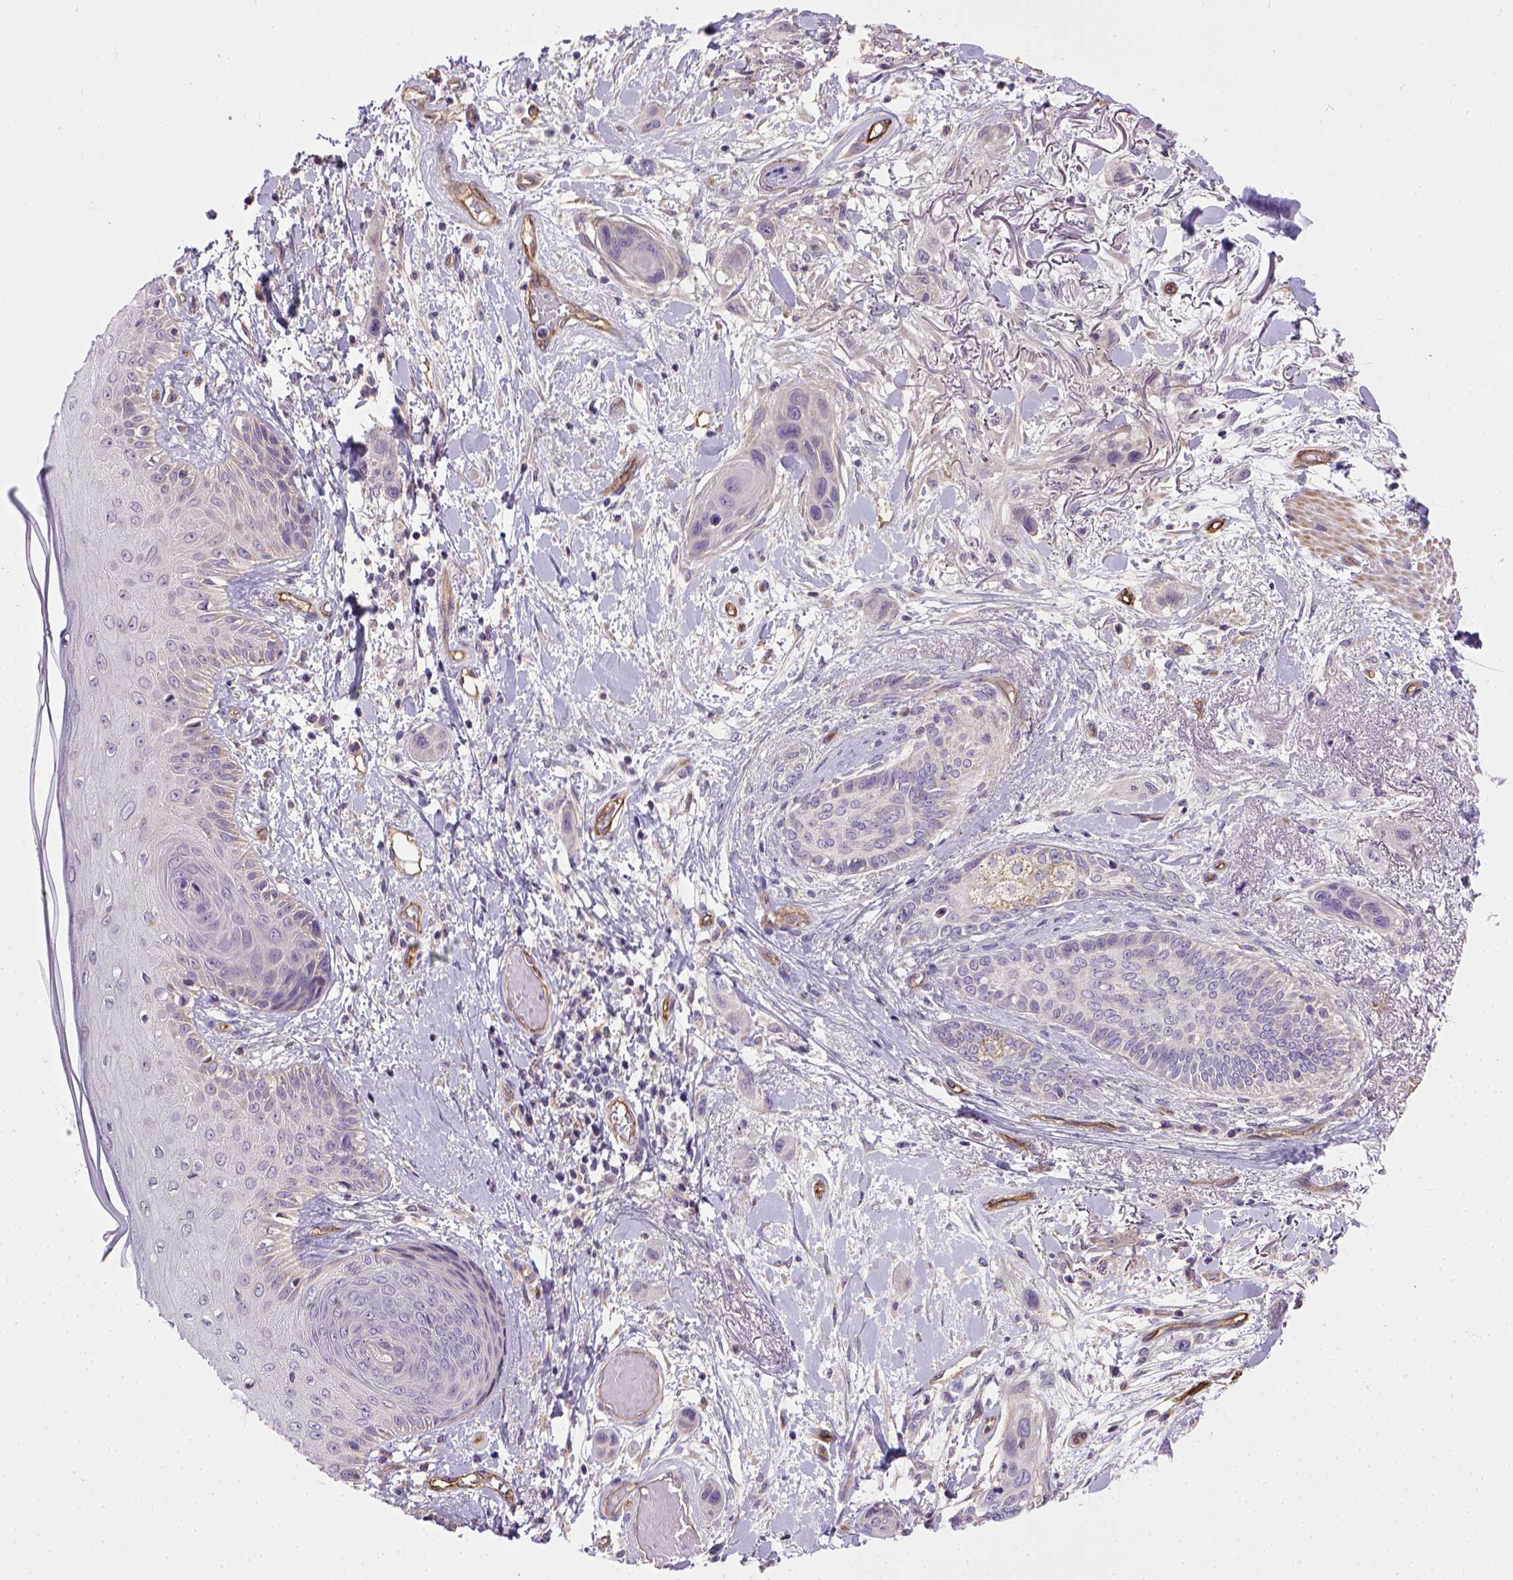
{"staining": {"intensity": "negative", "quantity": "none", "location": "none"}, "tissue": "skin cancer", "cell_type": "Tumor cells", "image_type": "cancer", "snomed": [{"axis": "morphology", "description": "Squamous cell carcinoma, NOS"}, {"axis": "topography", "description": "Skin"}], "caption": "DAB immunohistochemical staining of human skin squamous cell carcinoma demonstrates no significant staining in tumor cells.", "gene": "ENG", "patient": {"sex": "male", "age": 79}}